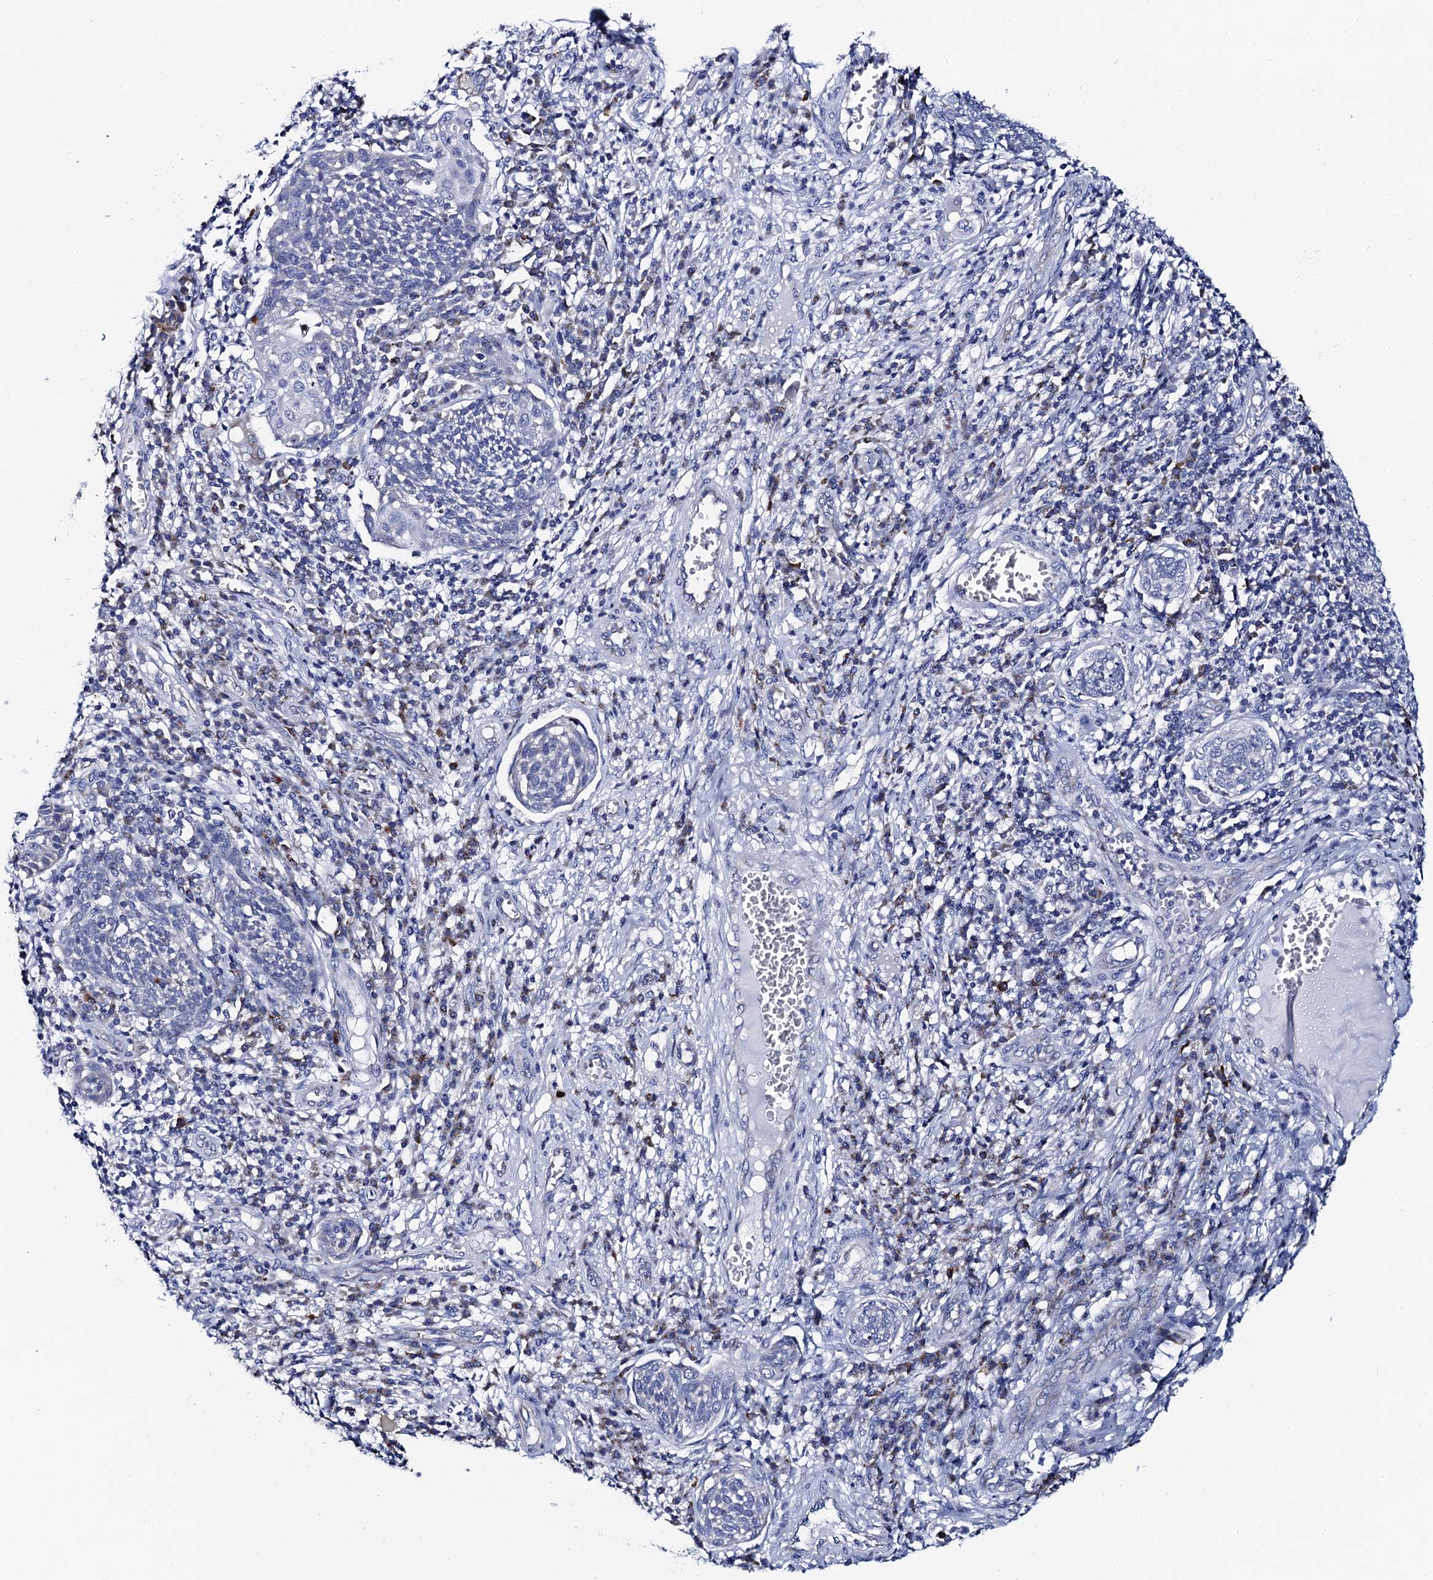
{"staining": {"intensity": "negative", "quantity": "none", "location": "none"}, "tissue": "cervical cancer", "cell_type": "Tumor cells", "image_type": "cancer", "snomed": [{"axis": "morphology", "description": "Squamous cell carcinoma, NOS"}, {"axis": "topography", "description": "Cervix"}], "caption": "DAB (3,3'-diaminobenzidine) immunohistochemical staining of human cervical cancer (squamous cell carcinoma) displays no significant positivity in tumor cells.", "gene": "ACADSB", "patient": {"sex": "female", "age": 34}}